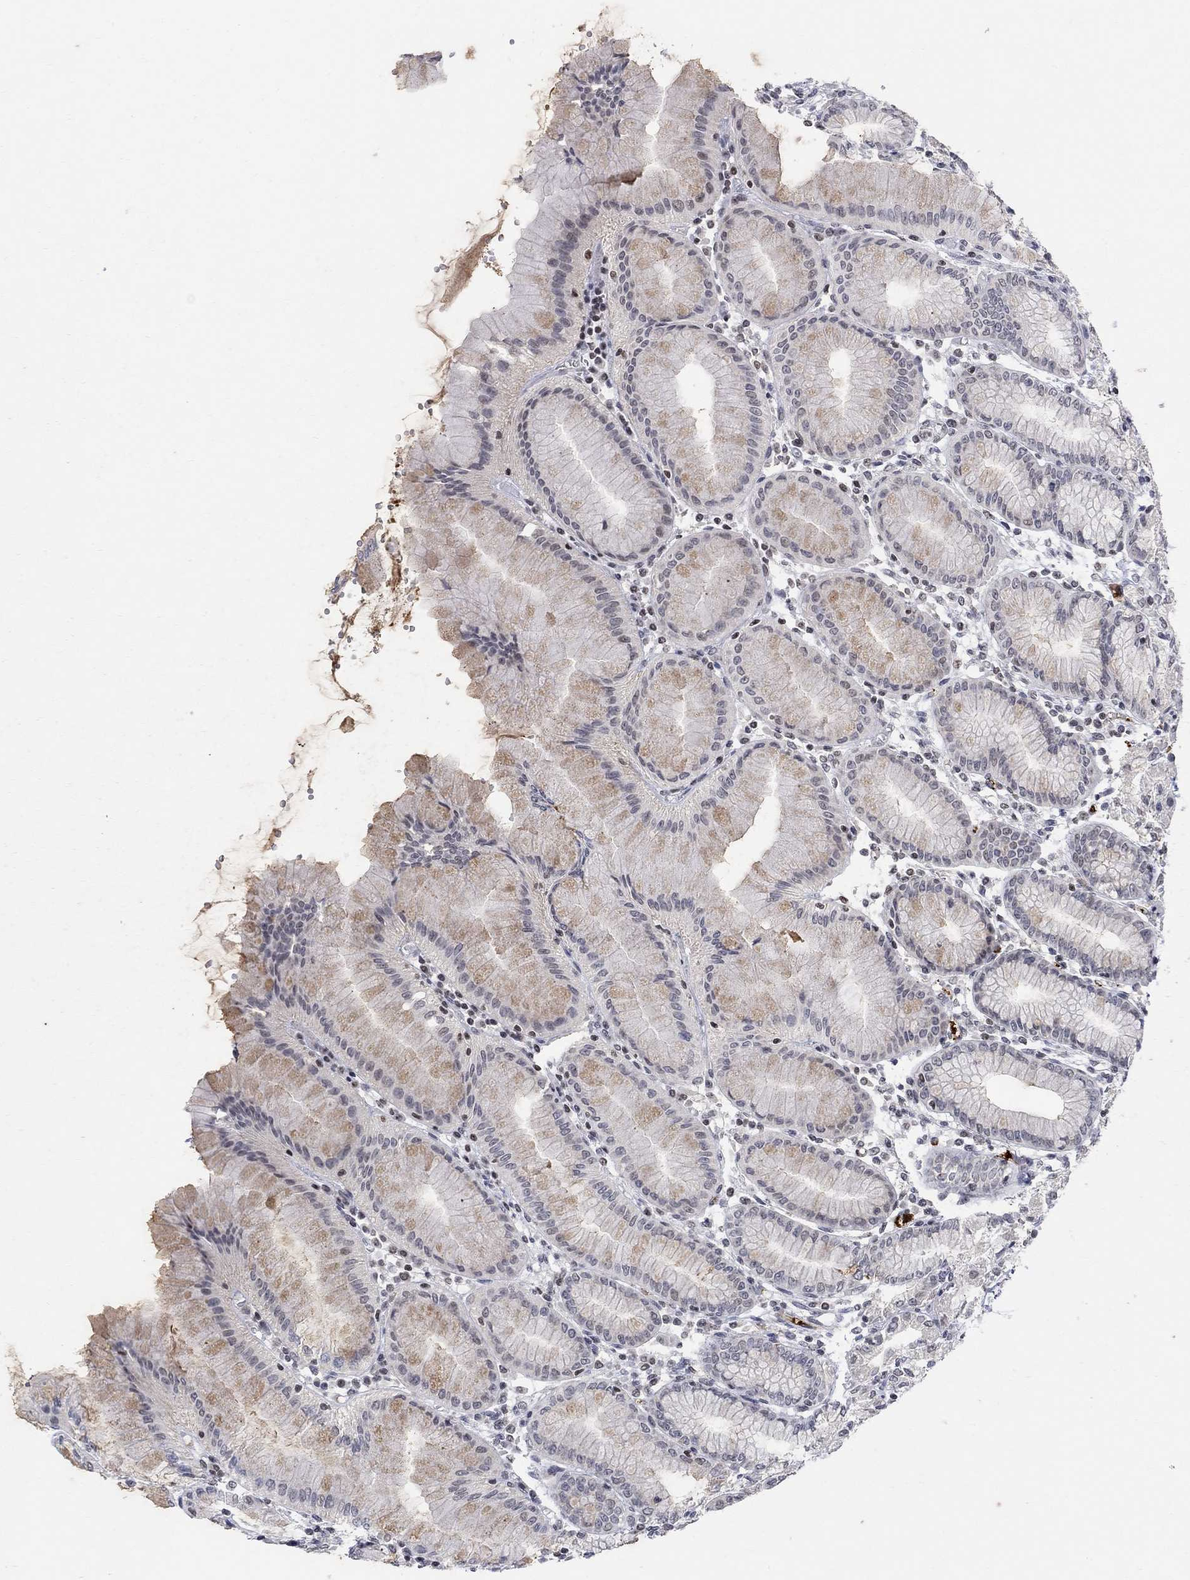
{"staining": {"intensity": "weak", "quantity": "25%-75%", "location": "cytoplasmic/membranous"}, "tissue": "stomach", "cell_type": "Glandular cells", "image_type": "normal", "snomed": [{"axis": "morphology", "description": "Normal tissue, NOS"}, {"axis": "topography", "description": "Skeletal muscle"}, {"axis": "topography", "description": "Stomach"}], "caption": "Protein staining exhibits weak cytoplasmic/membranous expression in approximately 25%-75% of glandular cells in normal stomach.", "gene": "KLF12", "patient": {"sex": "female", "age": 57}}